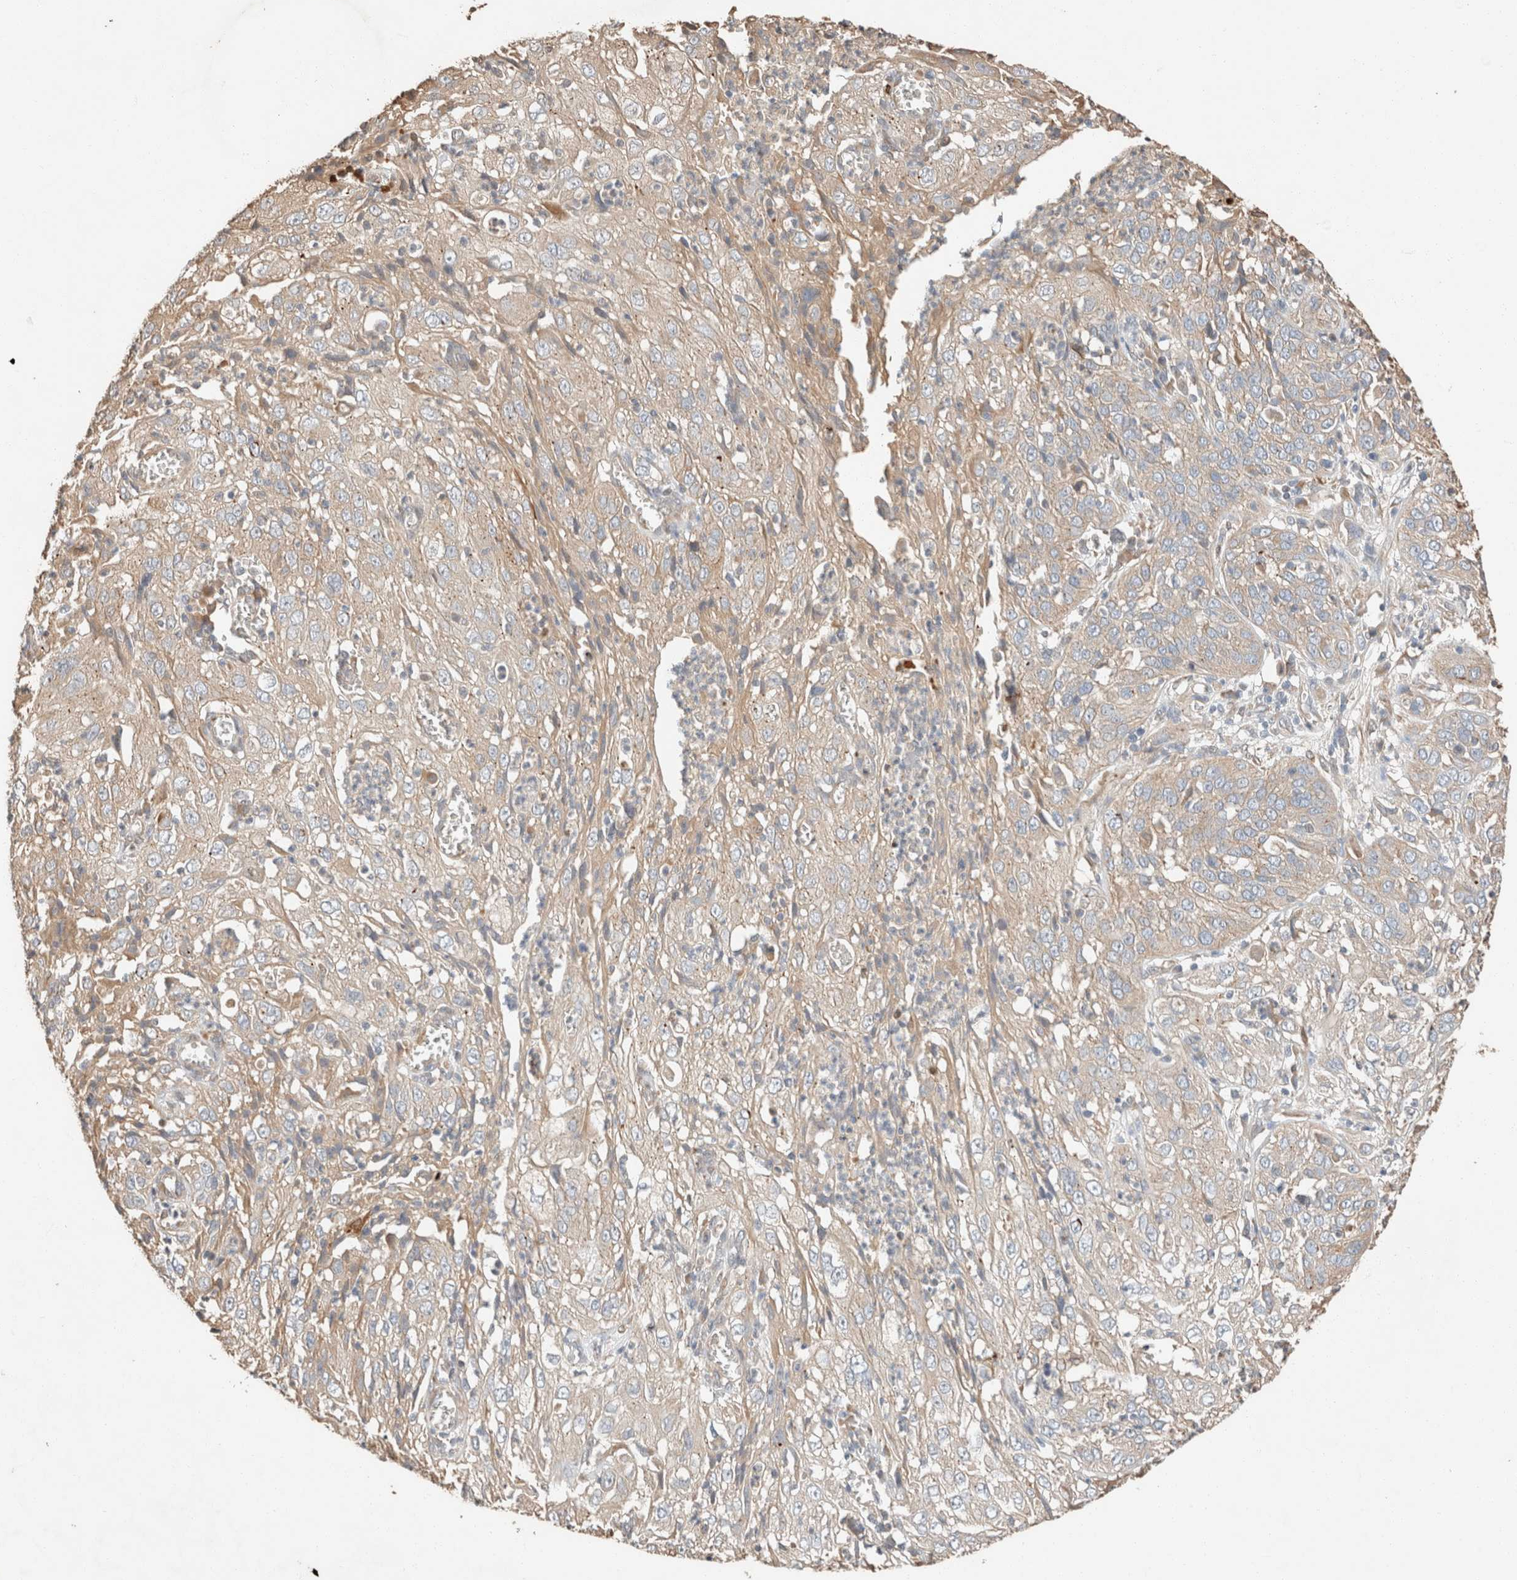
{"staining": {"intensity": "weak", "quantity": ">75%", "location": "cytoplasmic/membranous"}, "tissue": "cervical cancer", "cell_type": "Tumor cells", "image_type": "cancer", "snomed": [{"axis": "morphology", "description": "Squamous cell carcinoma, NOS"}, {"axis": "topography", "description": "Cervix"}], "caption": "Cervical cancer stained with immunohistochemistry (IHC) reveals weak cytoplasmic/membranous positivity in approximately >75% of tumor cells. Nuclei are stained in blue.", "gene": "TUBD1", "patient": {"sex": "female", "age": 32}}